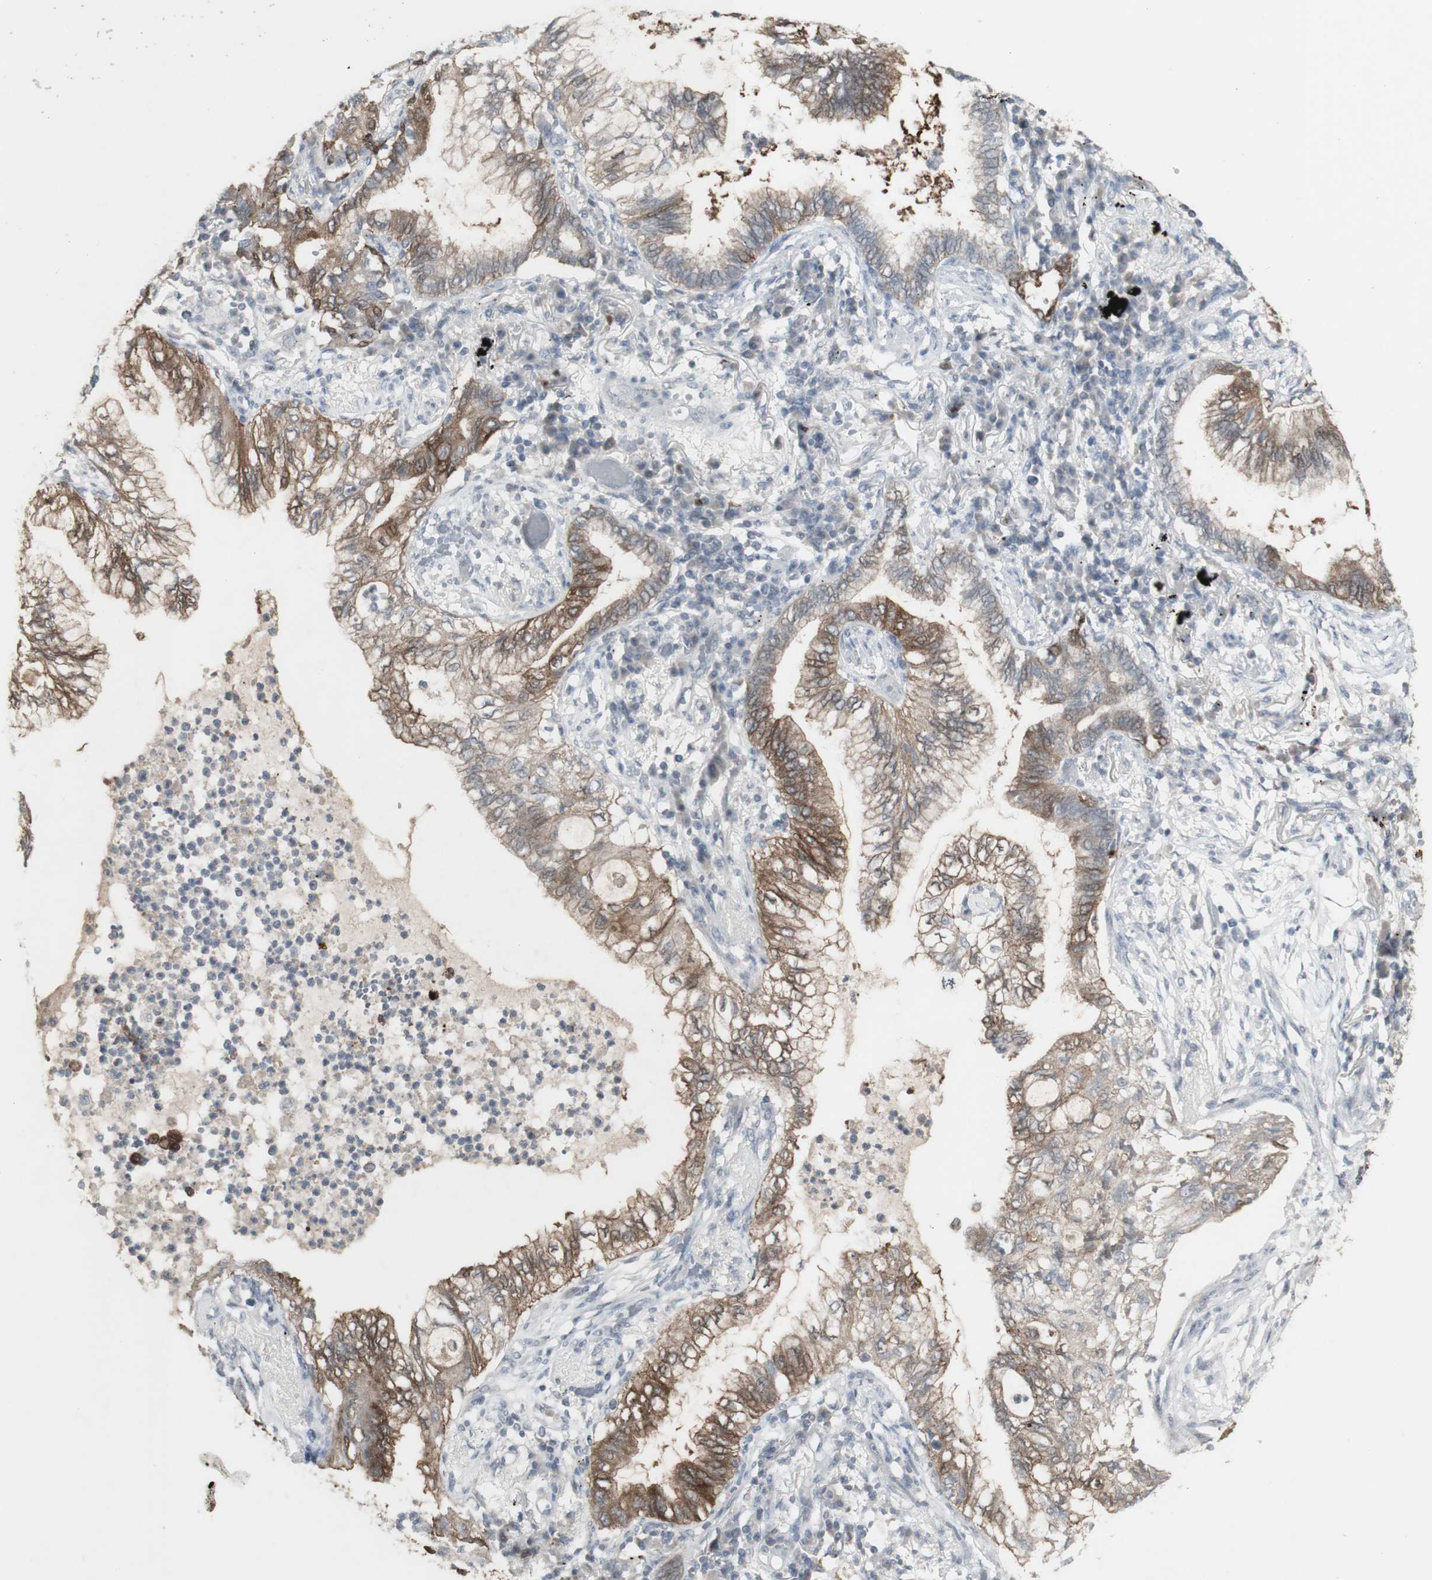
{"staining": {"intensity": "moderate", "quantity": ">75%", "location": "cytoplasmic/membranous"}, "tissue": "lung cancer", "cell_type": "Tumor cells", "image_type": "cancer", "snomed": [{"axis": "morphology", "description": "Normal tissue, NOS"}, {"axis": "morphology", "description": "Adenocarcinoma, NOS"}, {"axis": "topography", "description": "Bronchus"}, {"axis": "topography", "description": "Lung"}], "caption": "The micrograph exhibits immunohistochemical staining of lung cancer (adenocarcinoma). There is moderate cytoplasmic/membranous expression is present in approximately >75% of tumor cells.", "gene": "C1orf116", "patient": {"sex": "female", "age": 70}}